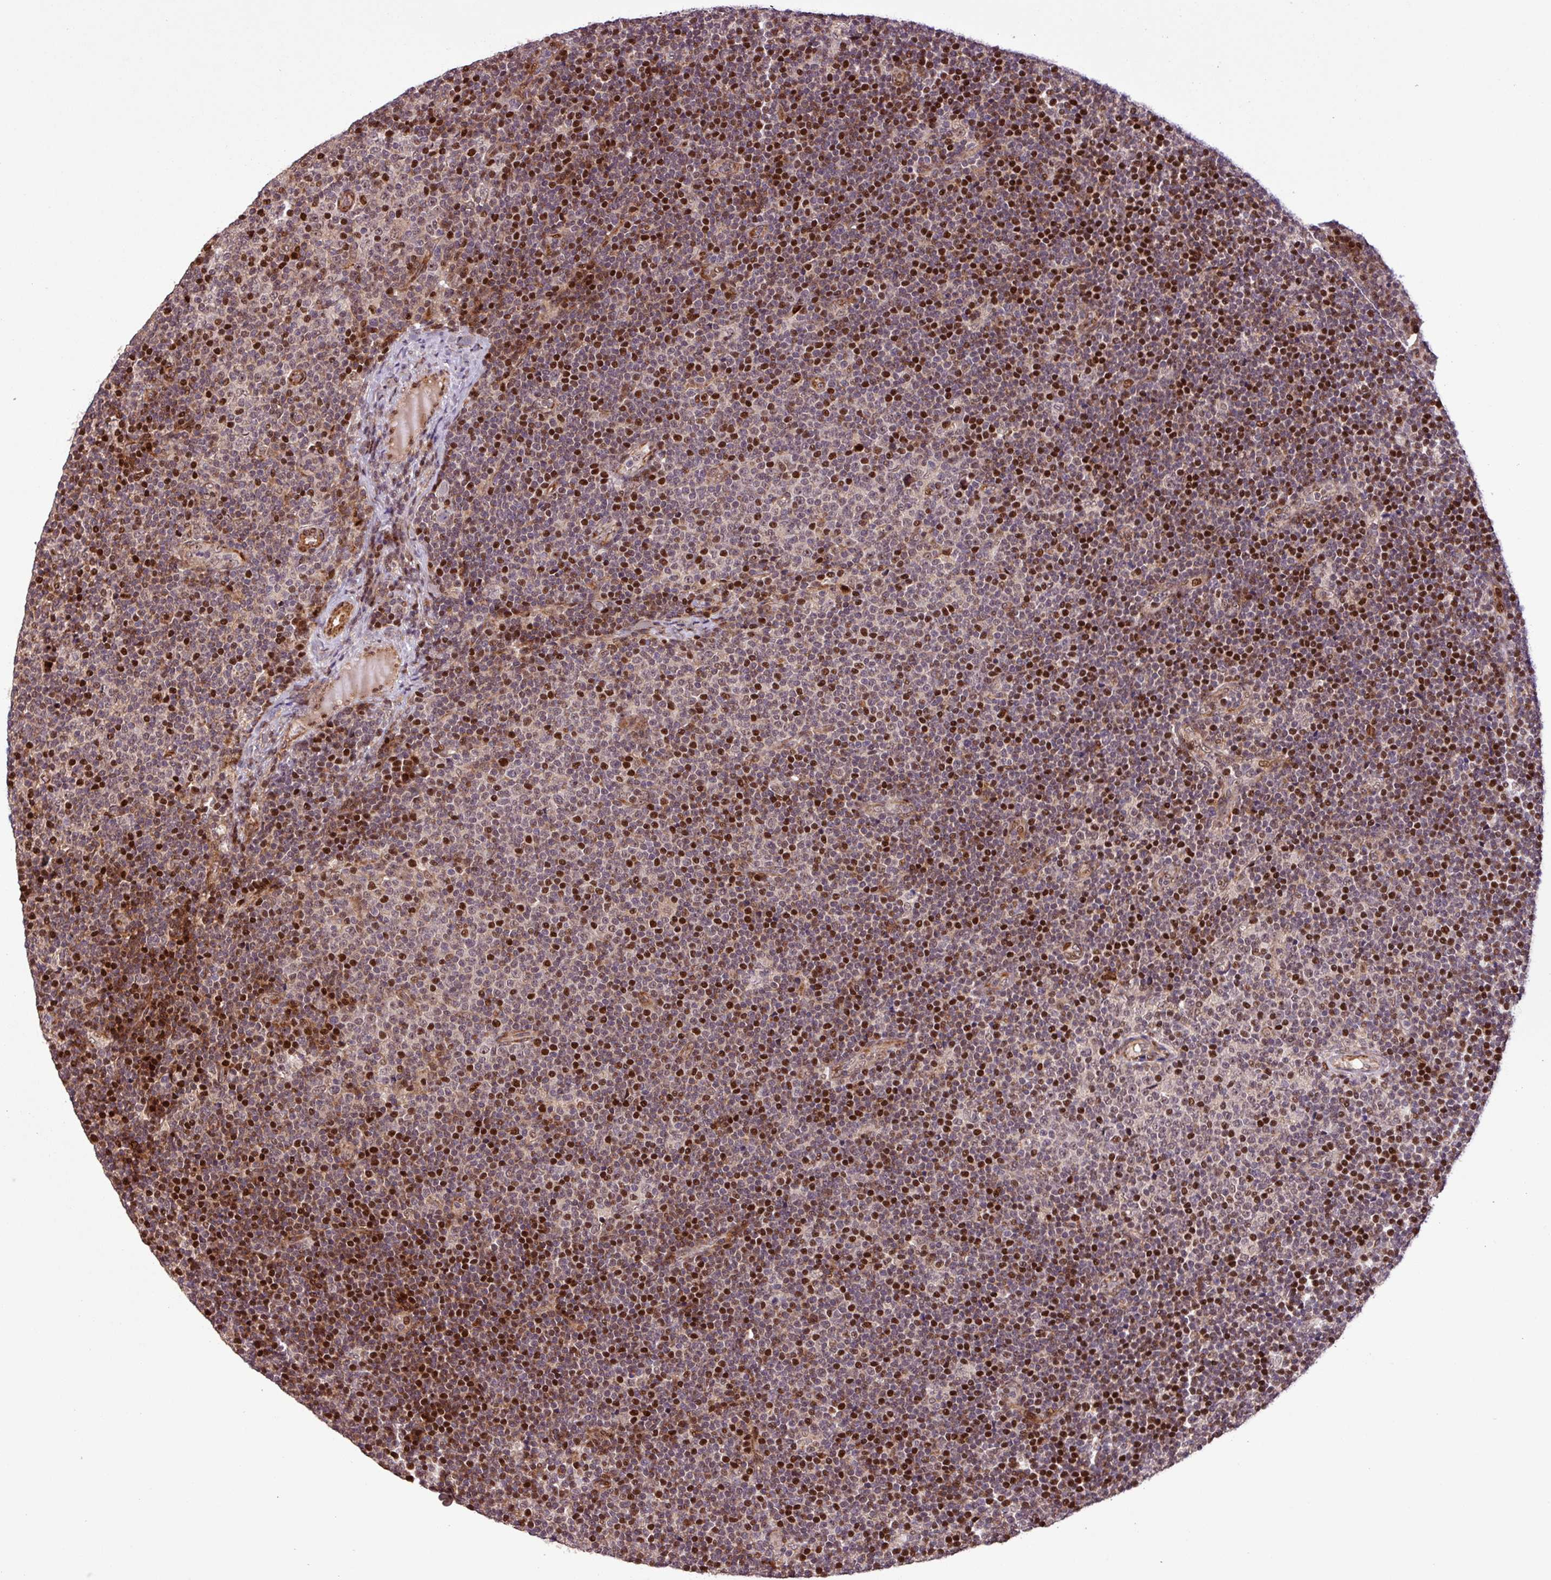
{"staining": {"intensity": "strong", "quantity": "25%-75%", "location": "cytoplasmic/membranous,nuclear"}, "tissue": "lymphoma", "cell_type": "Tumor cells", "image_type": "cancer", "snomed": [{"axis": "morphology", "description": "Malignant lymphoma, non-Hodgkin's type, Low grade"}, {"axis": "topography", "description": "Lymph node"}], "caption": "Low-grade malignant lymphoma, non-Hodgkin's type stained with a protein marker demonstrates strong staining in tumor cells.", "gene": "SLC22A24", "patient": {"sex": "male", "age": 48}}